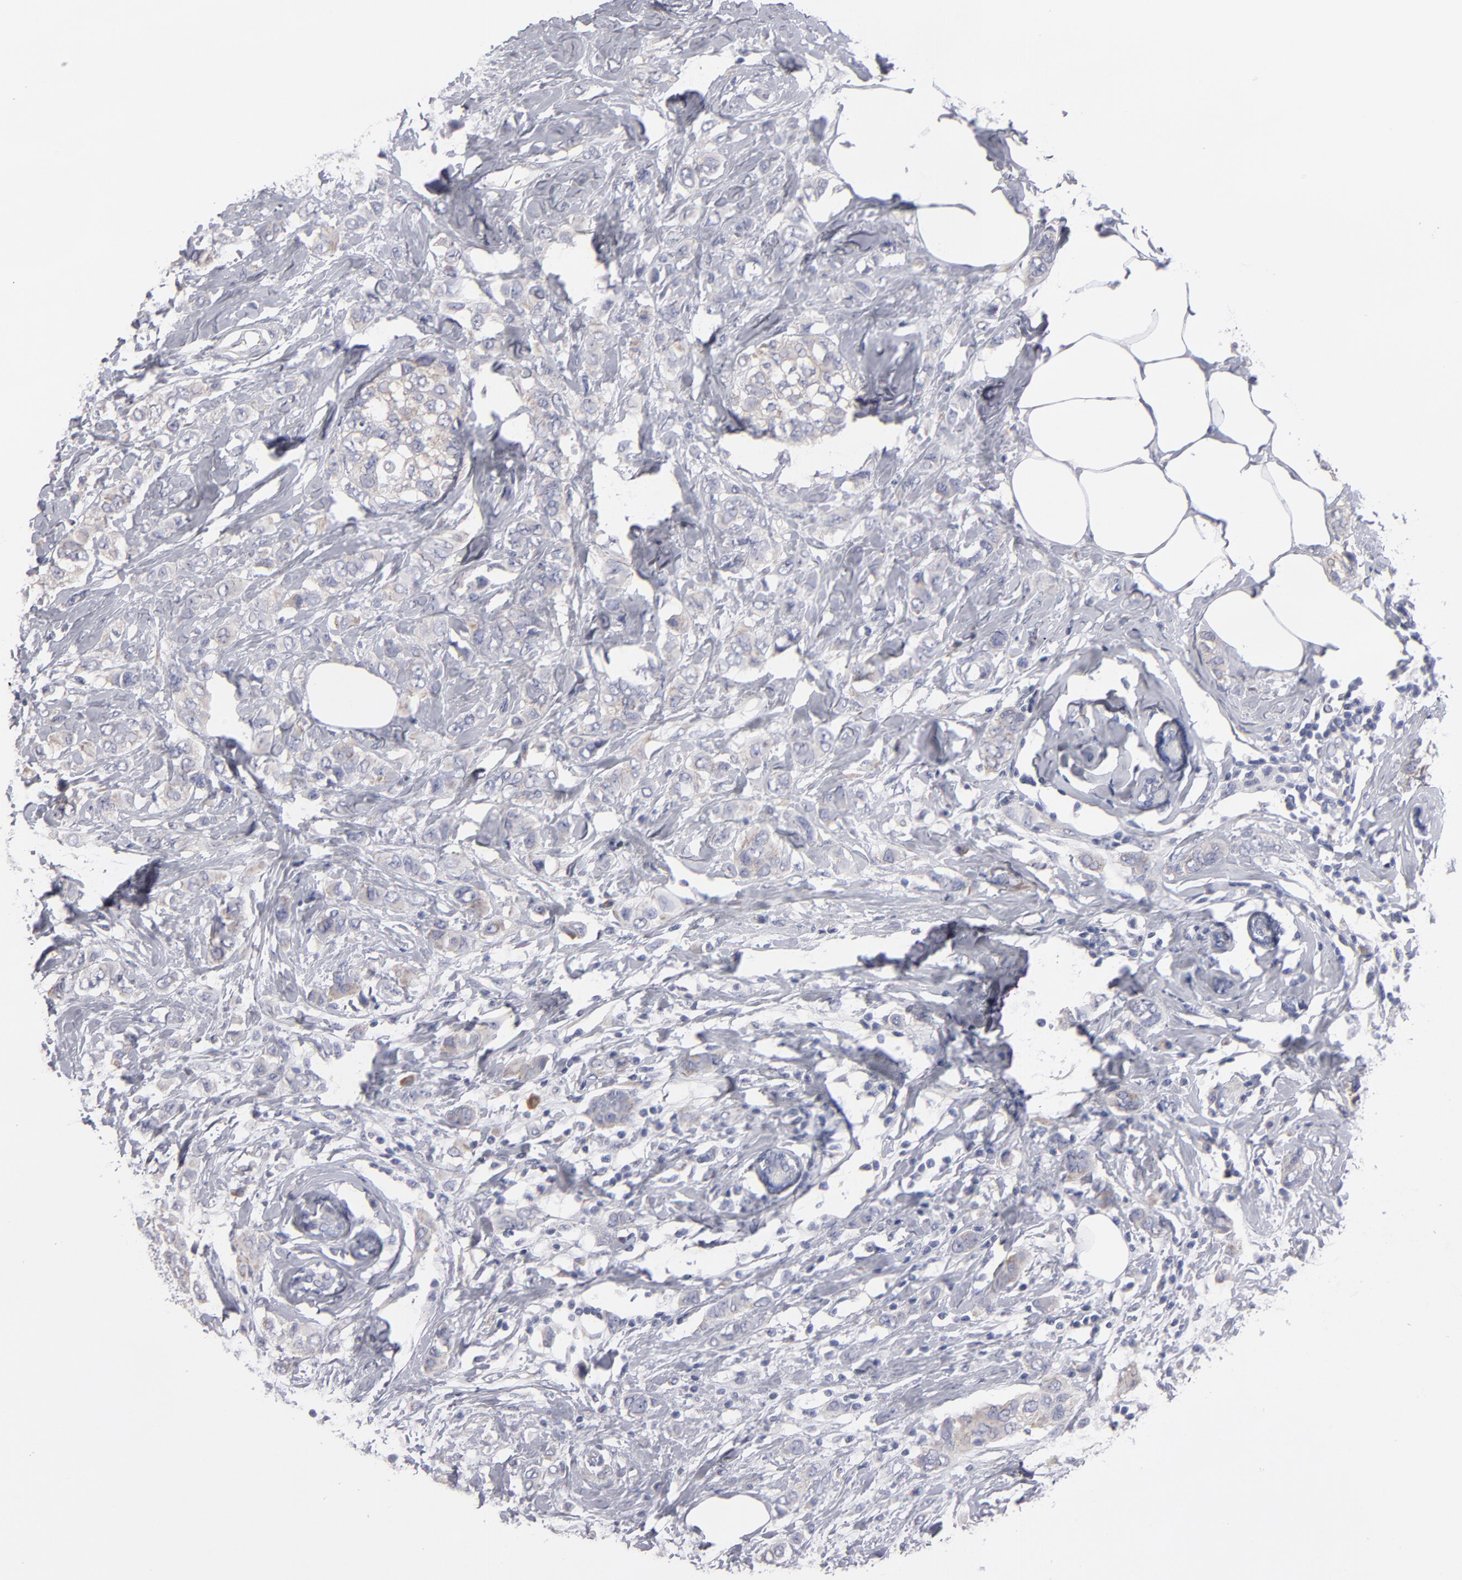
{"staining": {"intensity": "weak", "quantity": "25%-75%", "location": "cytoplasmic/membranous"}, "tissue": "breast cancer", "cell_type": "Tumor cells", "image_type": "cancer", "snomed": [{"axis": "morphology", "description": "Normal tissue, NOS"}, {"axis": "morphology", "description": "Duct carcinoma"}, {"axis": "topography", "description": "Breast"}], "caption": "Tumor cells display low levels of weak cytoplasmic/membranous staining in approximately 25%-75% of cells in human infiltrating ductal carcinoma (breast).", "gene": "CCDC80", "patient": {"sex": "female", "age": 50}}